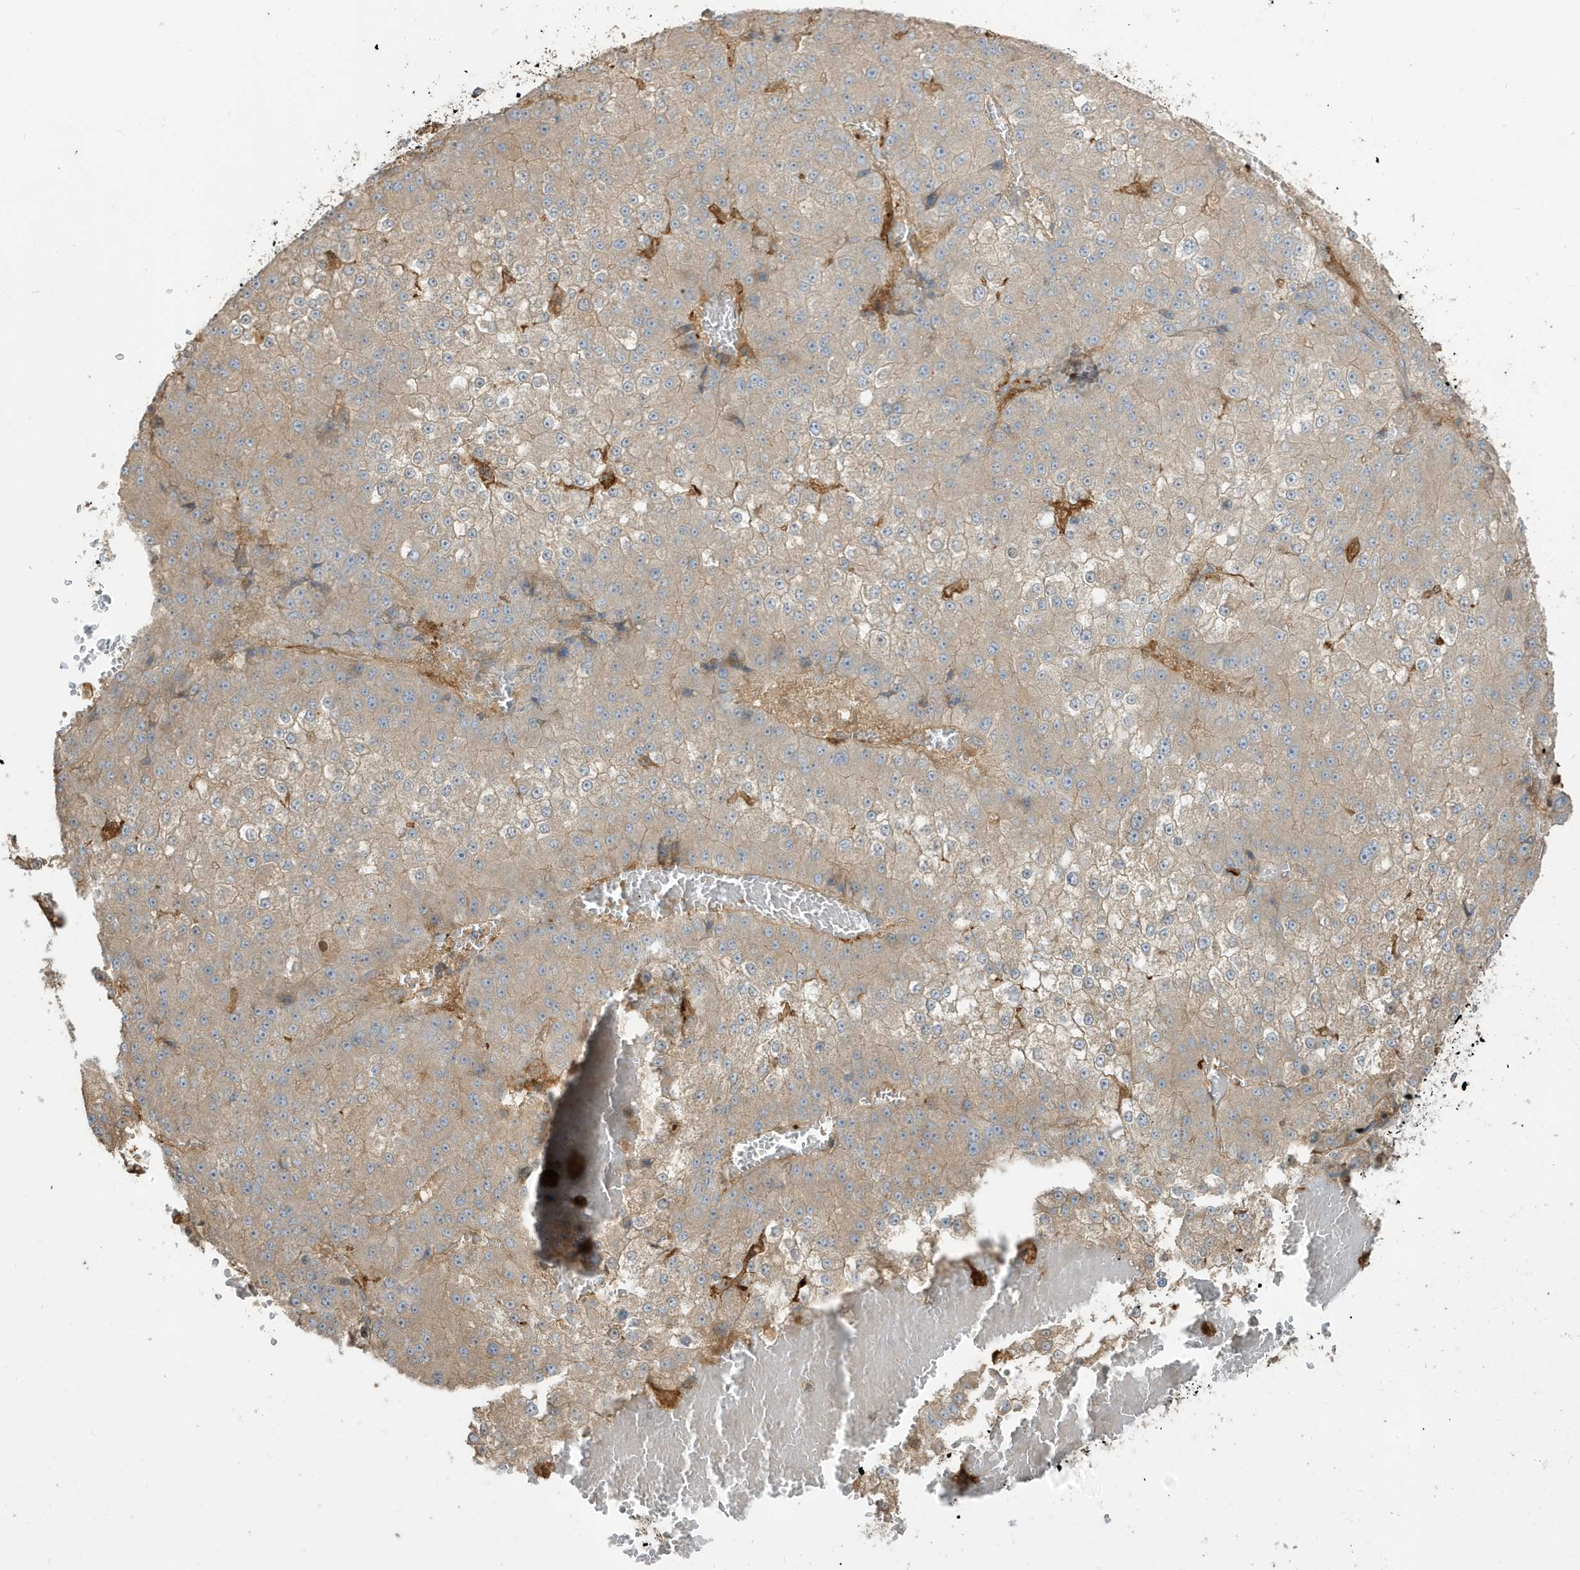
{"staining": {"intensity": "weak", "quantity": "25%-75%", "location": "cytoplasmic/membranous"}, "tissue": "liver cancer", "cell_type": "Tumor cells", "image_type": "cancer", "snomed": [{"axis": "morphology", "description": "Carcinoma, Hepatocellular, NOS"}, {"axis": "topography", "description": "Liver"}], "caption": "This is a photomicrograph of IHC staining of liver cancer, which shows weak staining in the cytoplasmic/membranous of tumor cells.", "gene": "ABTB1", "patient": {"sex": "female", "age": 73}}